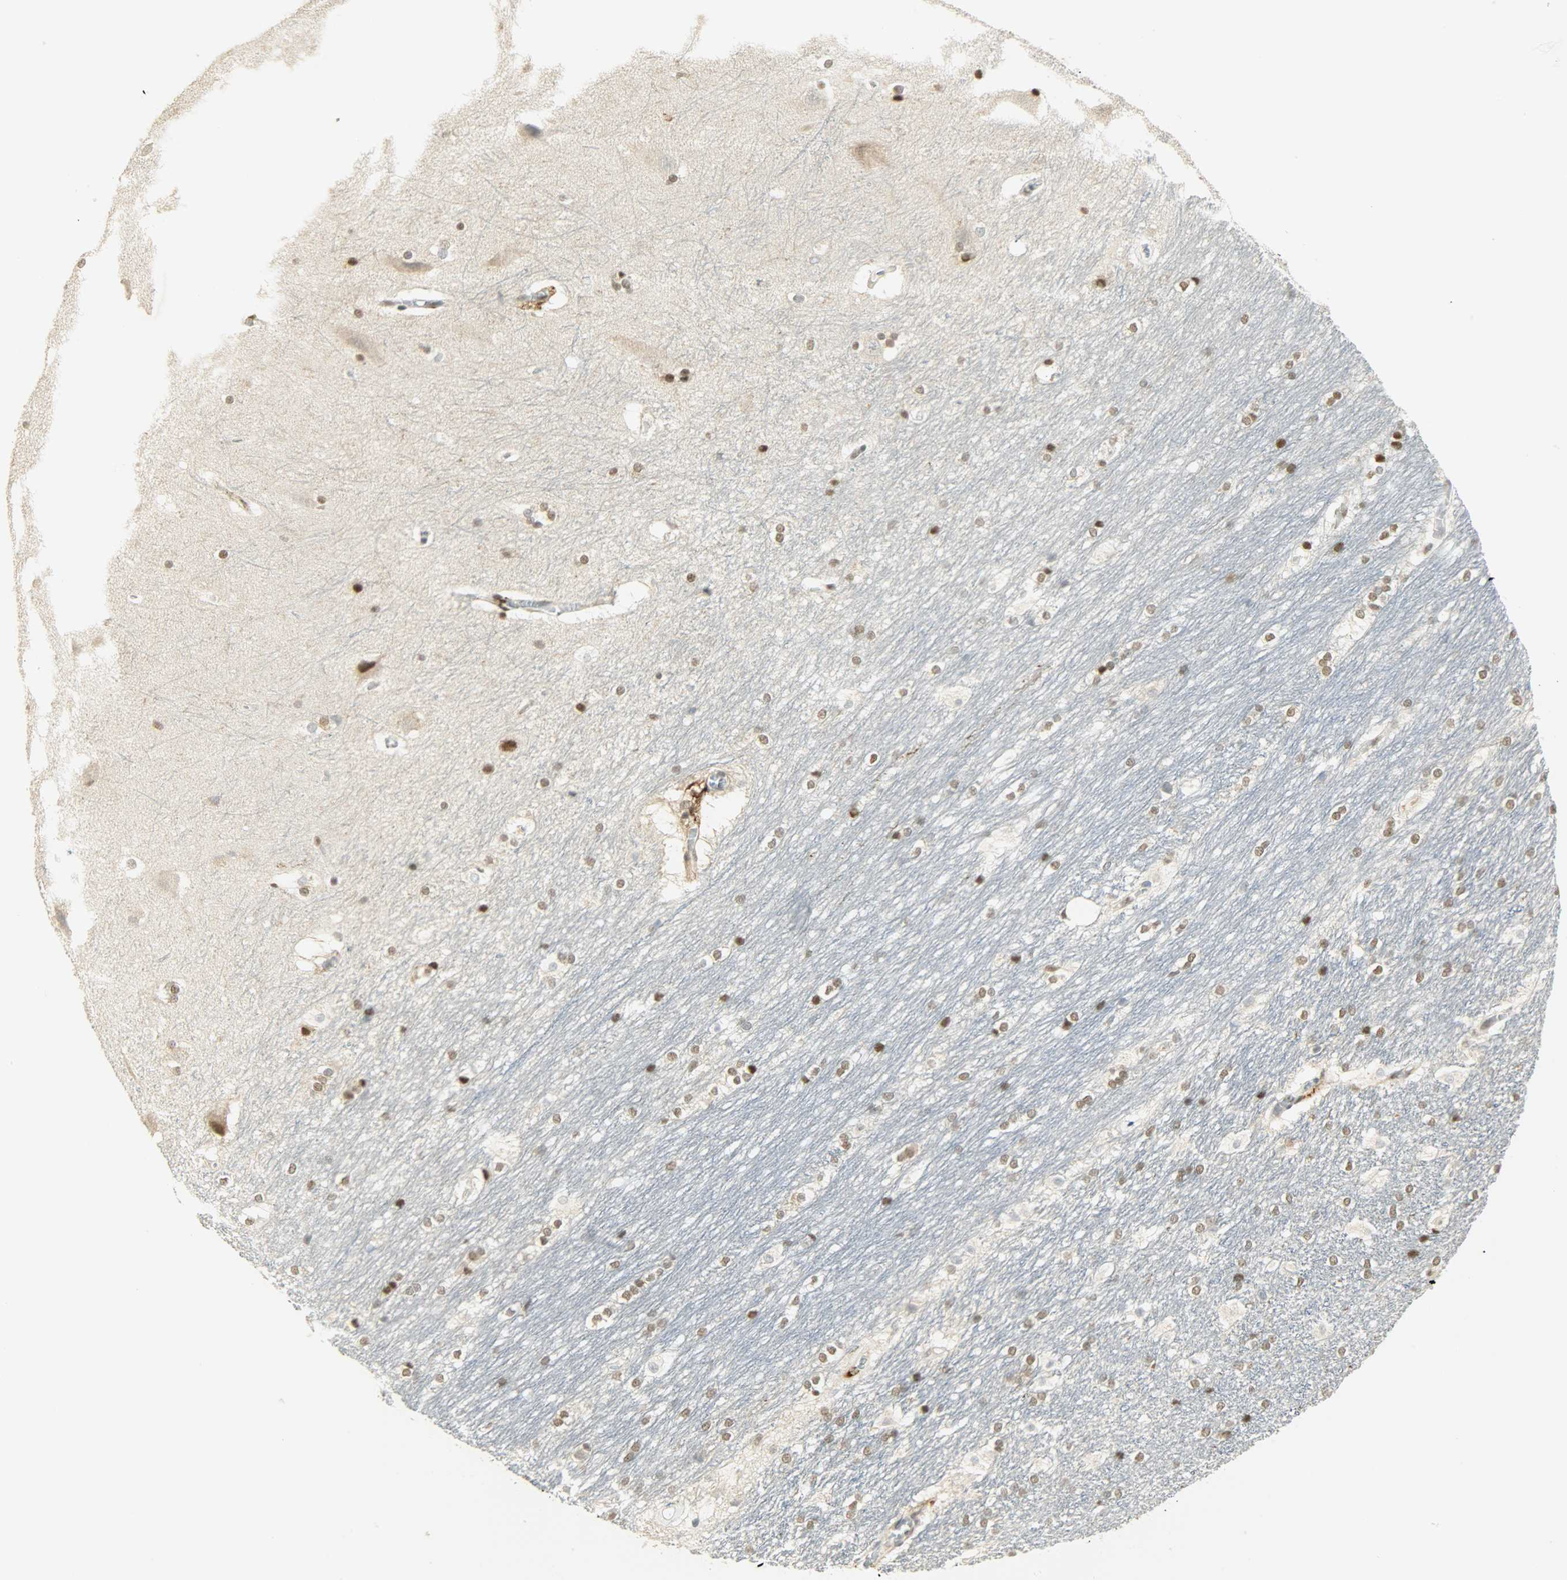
{"staining": {"intensity": "moderate", "quantity": "<25%", "location": "nuclear"}, "tissue": "hippocampus", "cell_type": "Glial cells", "image_type": "normal", "snomed": [{"axis": "morphology", "description": "Normal tissue, NOS"}, {"axis": "topography", "description": "Hippocampus"}], "caption": "Immunohistochemical staining of unremarkable human hippocampus reveals moderate nuclear protein positivity in about <25% of glial cells.", "gene": "NGFR", "patient": {"sex": "female", "age": 19}}